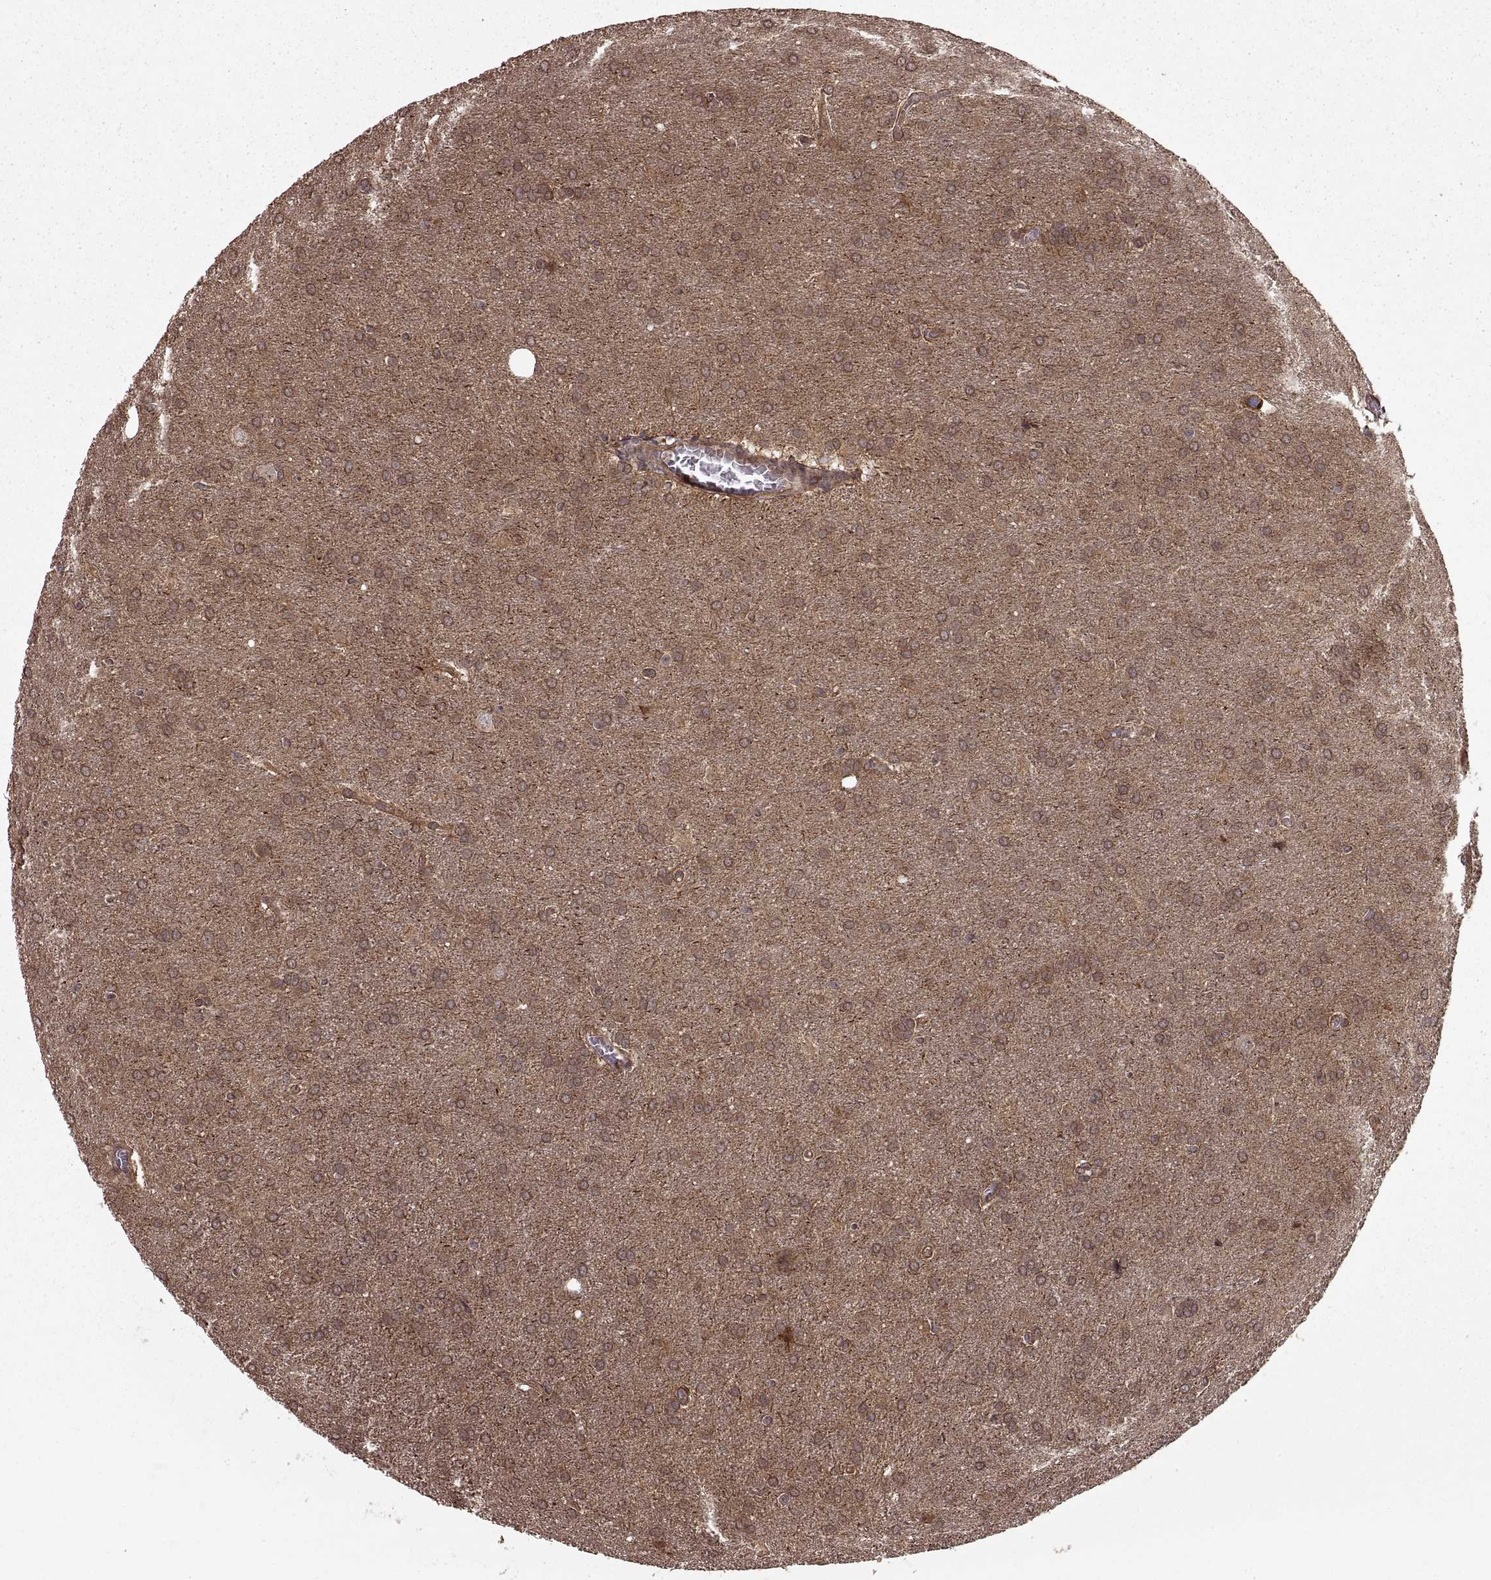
{"staining": {"intensity": "moderate", "quantity": ">75%", "location": "cytoplasmic/membranous"}, "tissue": "glioma", "cell_type": "Tumor cells", "image_type": "cancer", "snomed": [{"axis": "morphology", "description": "Glioma, malignant, Low grade"}, {"axis": "topography", "description": "Brain"}], "caption": "A brown stain shows moderate cytoplasmic/membranous staining of a protein in malignant low-grade glioma tumor cells. (Stains: DAB (3,3'-diaminobenzidine) in brown, nuclei in blue, Microscopy: brightfield microscopy at high magnification).", "gene": "DEDD", "patient": {"sex": "female", "age": 32}}